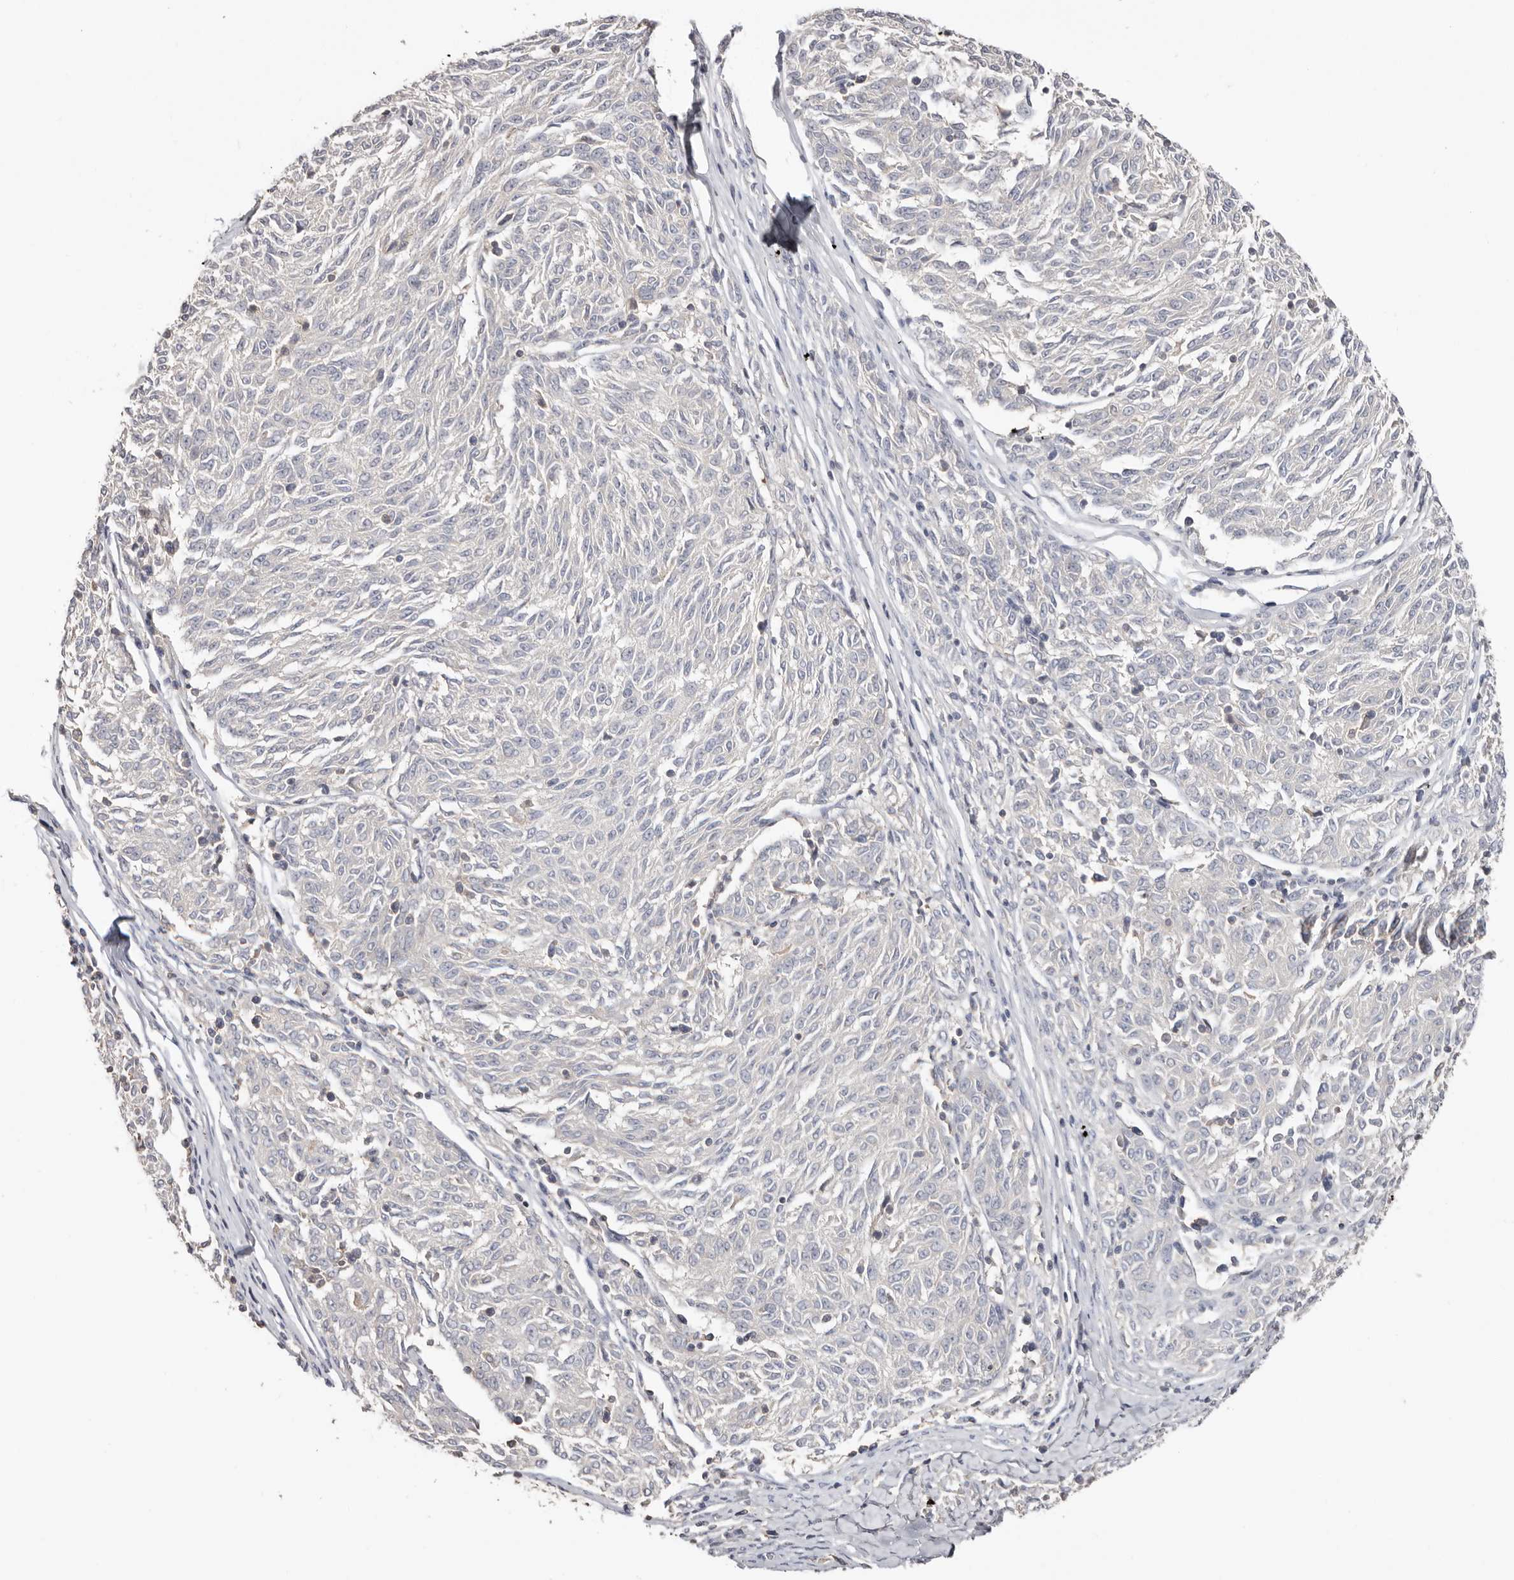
{"staining": {"intensity": "negative", "quantity": "none", "location": "none"}, "tissue": "melanoma", "cell_type": "Tumor cells", "image_type": "cancer", "snomed": [{"axis": "morphology", "description": "Malignant melanoma, NOS"}, {"axis": "topography", "description": "Skin"}], "caption": "High power microscopy micrograph of an immunohistochemistry (IHC) histopathology image of malignant melanoma, revealing no significant positivity in tumor cells. Nuclei are stained in blue.", "gene": "S100A14", "patient": {"sex": "female", "age": 72}}